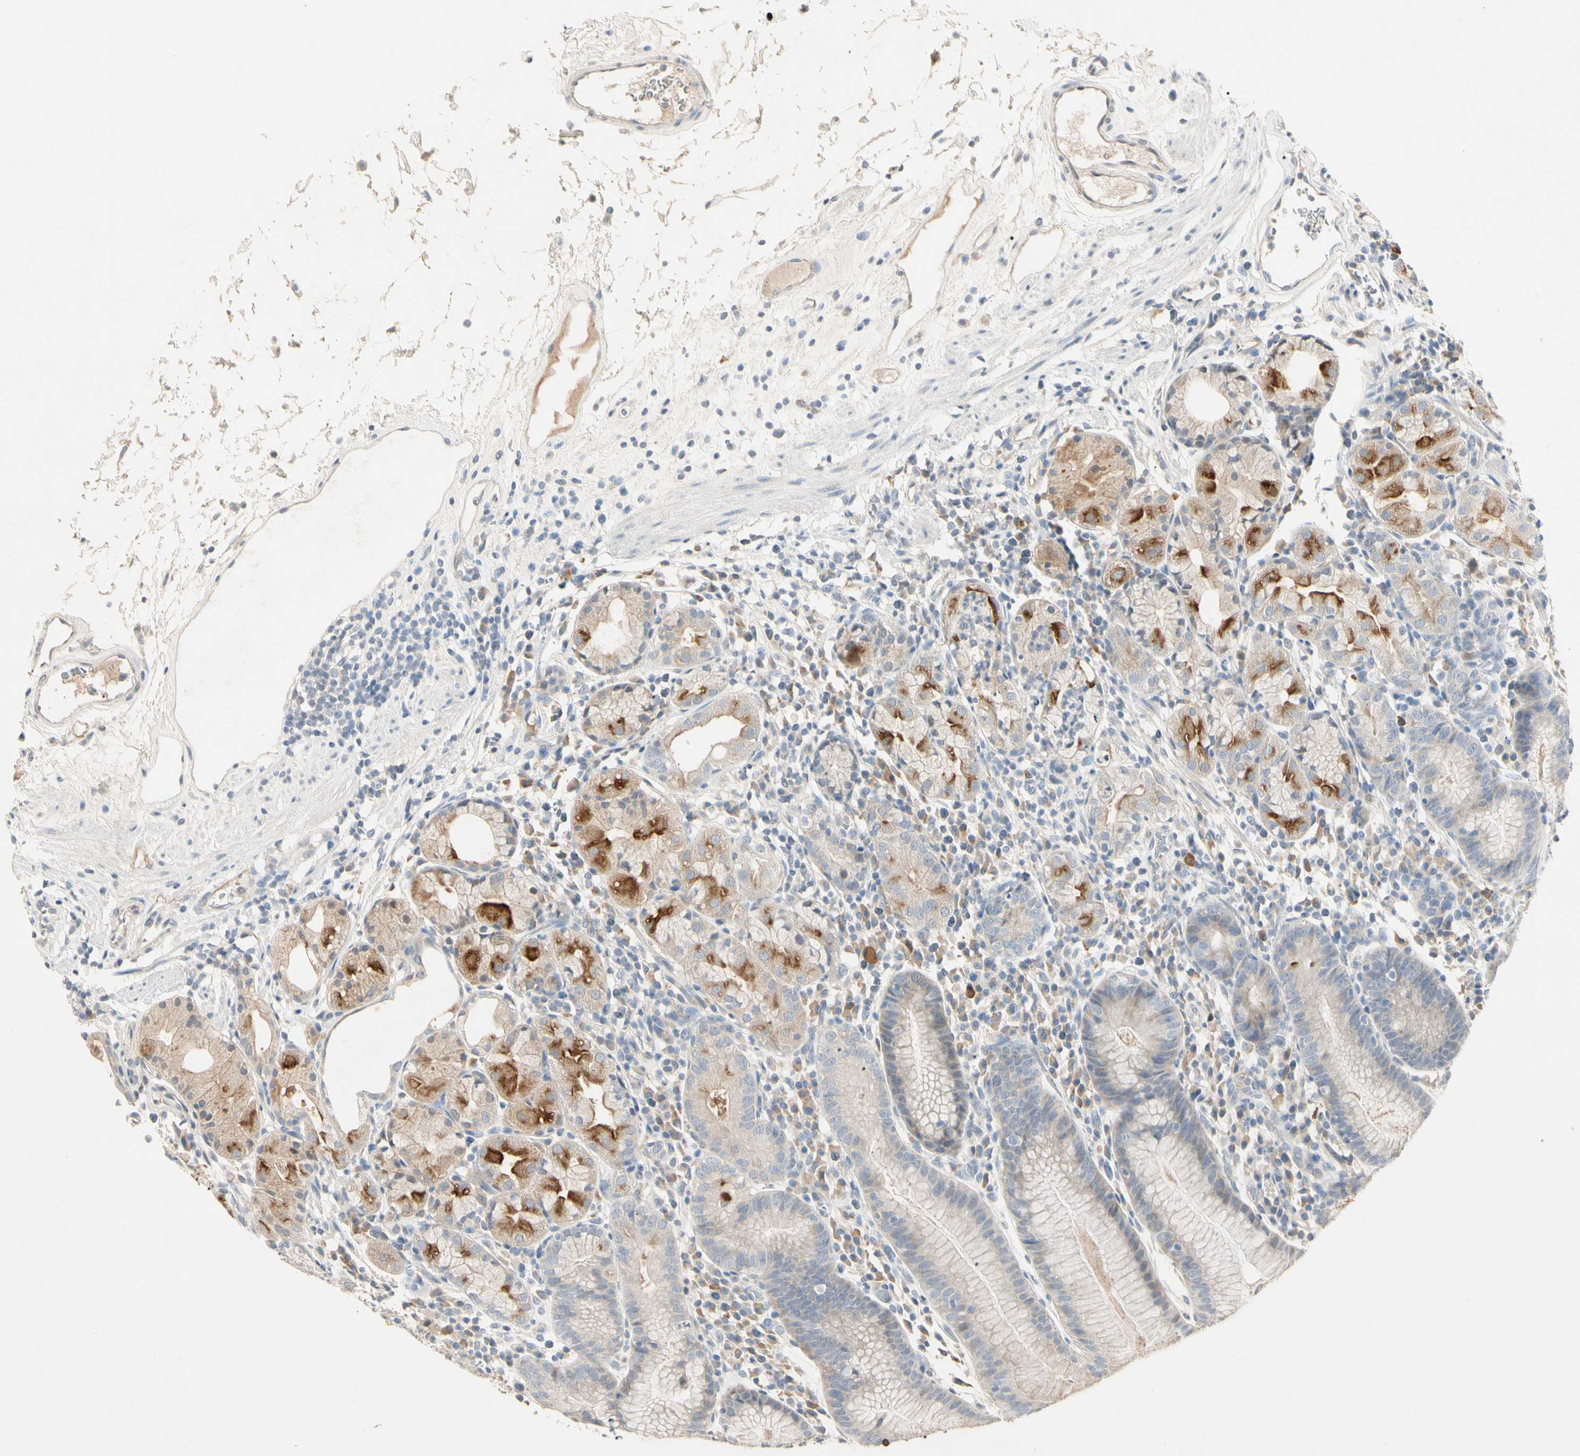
{"staining": {"intensity": "strong", "quantity": "<25%", "location": "cytoplasmic/membranous"}, "tissue": "stomach", "cell_type": "Glandular cells", "image_type": "normal", "snomed": [{"axis": "morphology", "description": "Normal tissue, NOS"}, {"axis": "topography", "description": "Stomach"}, {"axis": "topography", "description": "Stomach, lower"}], "caption": "Immunohistochemistry staining of normal stomach, which shows medium levels of strong cytoplasmic/membranous staining in about <25% of glandular cells indicating strong cytoplasmic/membranous protein staining. The staining was performed using DAB (3,3'-diaminobenzidine) (brown) for protein detection and nuclei were counterstained in hematoxylin (blue).", "gene": "PRSS21", "patient": {"sex": "female", "age": 75}}